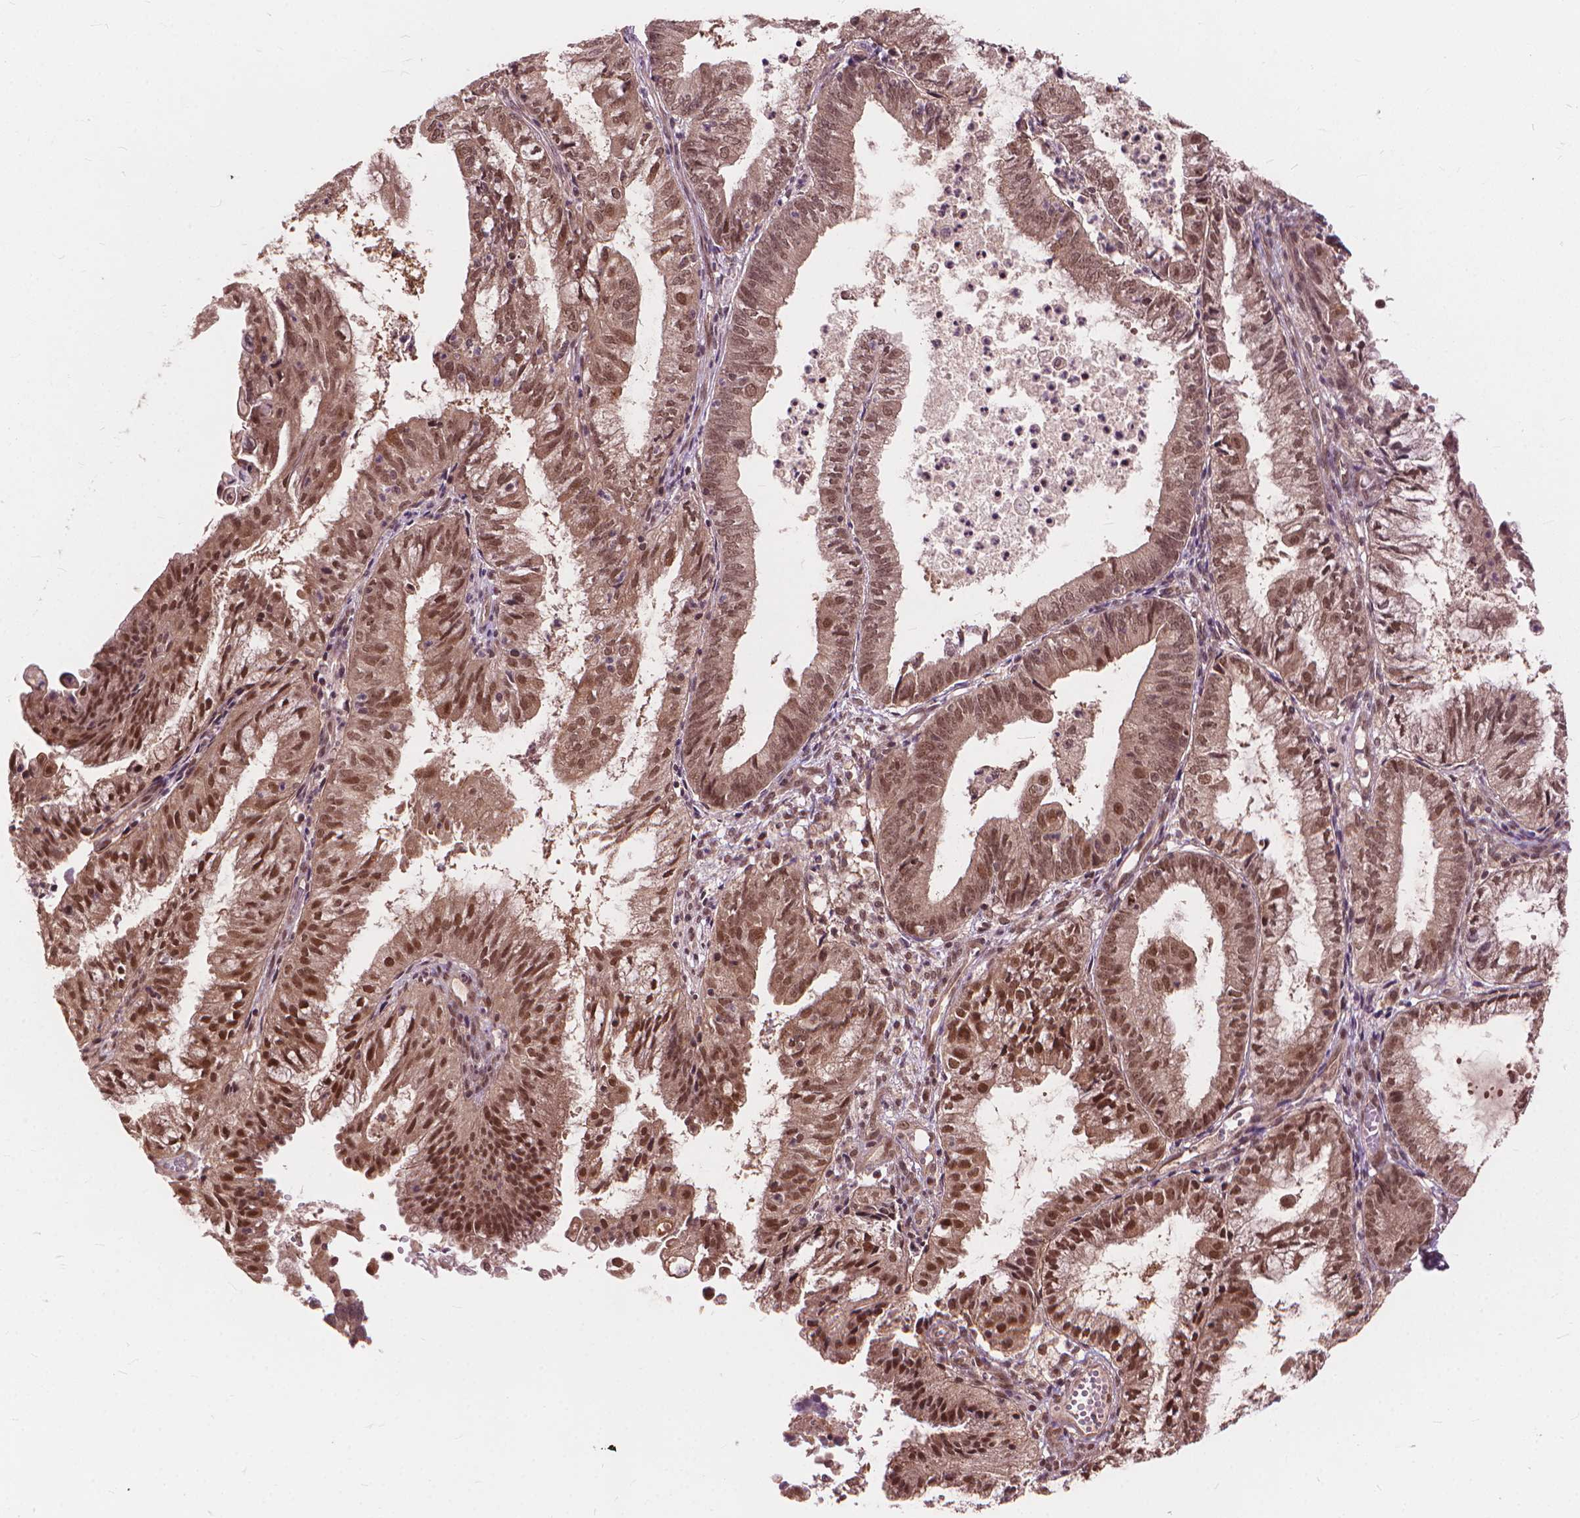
{"staining": {"intensity": "moderate", "quantity": "25%-75%", "location": "nuclear"}, "tissue": "endometrial cancer", "cell_type": "Tumor cells", "image_type": "cancer", "snomed": [{"axis": "morphology", "description": "Adenocarcinoma, NOS"}, {"axis": "topography", "description": "Endometrium"}], "caption": "Brown immunohistochemical staining in human endometrial cancer (adenocarcinoma) displays moderate nuclear expression in approximately 25%-75% of tumor cells. (DAB (3,3'-diaminobenzidine) = brown stain, brightfield microscopy at high magnification).", "gene": "SSU72", "patient": {"sex": "female", "age": 55}}